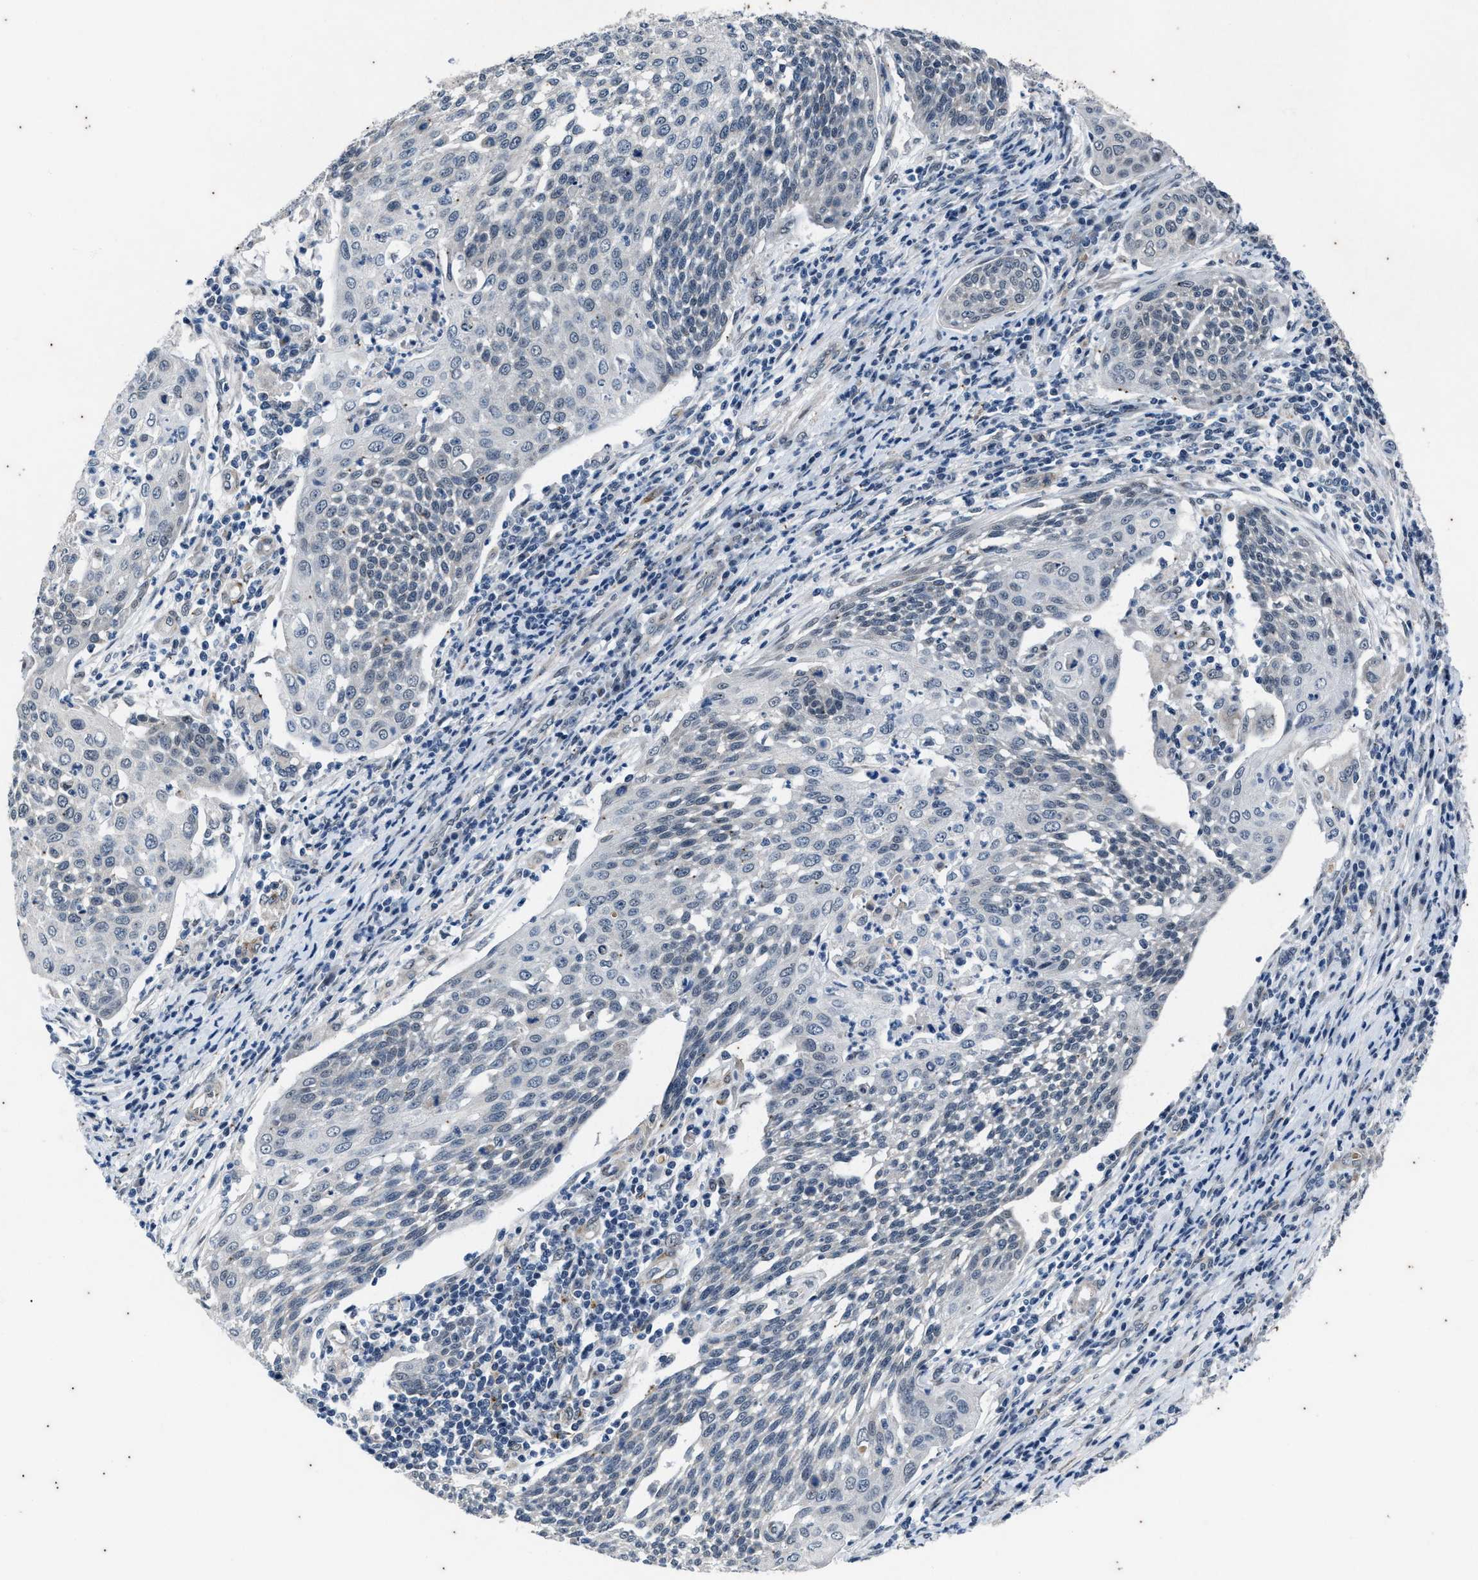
{"staining": {"intensity": "negative", "quantity": "none", "location": "none"}, "tissue": "cervical cancer", "cell_type": "Tumor cells", "image_type": "cancer", "snomed": [{"axis": "morphology", "description": "Squamous cell carcinoma, NOS"}, {"axis": "topography", "description": "Cervix"}], "caption": "This is an immunohistochemistry image of human cervical squamous cell carcinoma. There is no expression in tumor cells.", "gene": "KIF24", "patient": {"sex": "female", "age": 34}}